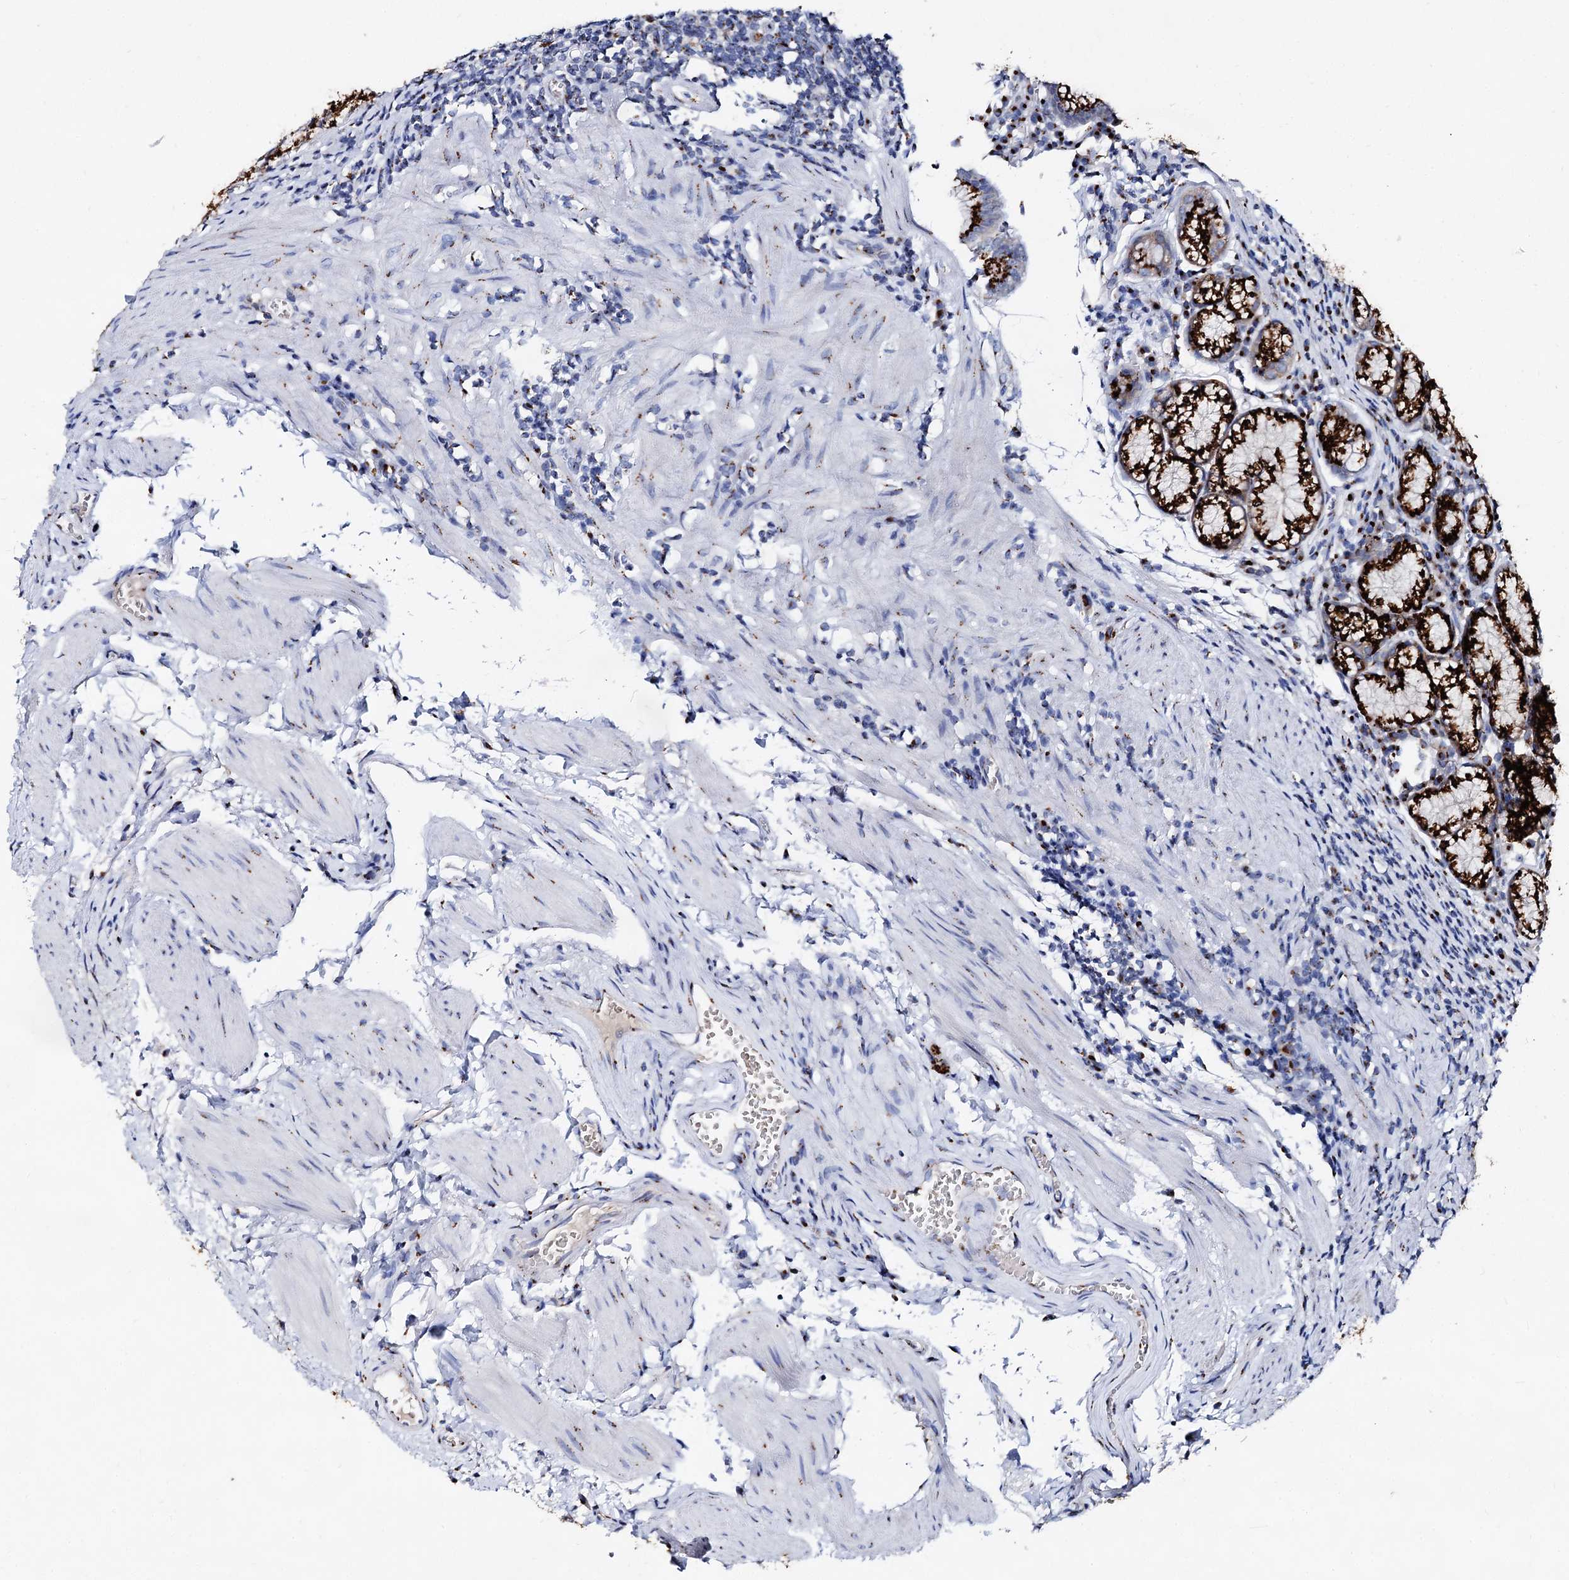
{"staining": {"intensity": "strong", "quantity": ">75%", "location": "cytoplasmic/membranous"}, "tissue": "stomach", "cell_type": "Glandular cells", "image_type": "normal", "snomed": [{"axis": "morphology", "description": "Normal tissue, NOS"}, {"axis": "topography", "description": "Stomach"}], "caption": "Stomach stained for a protein (brown) shows strong cytoplasmic/membranous positive positivity in about >75% of glandular cells.", "gene": "TM9SF3", "patient": {"sex": "male", "age": 55}}